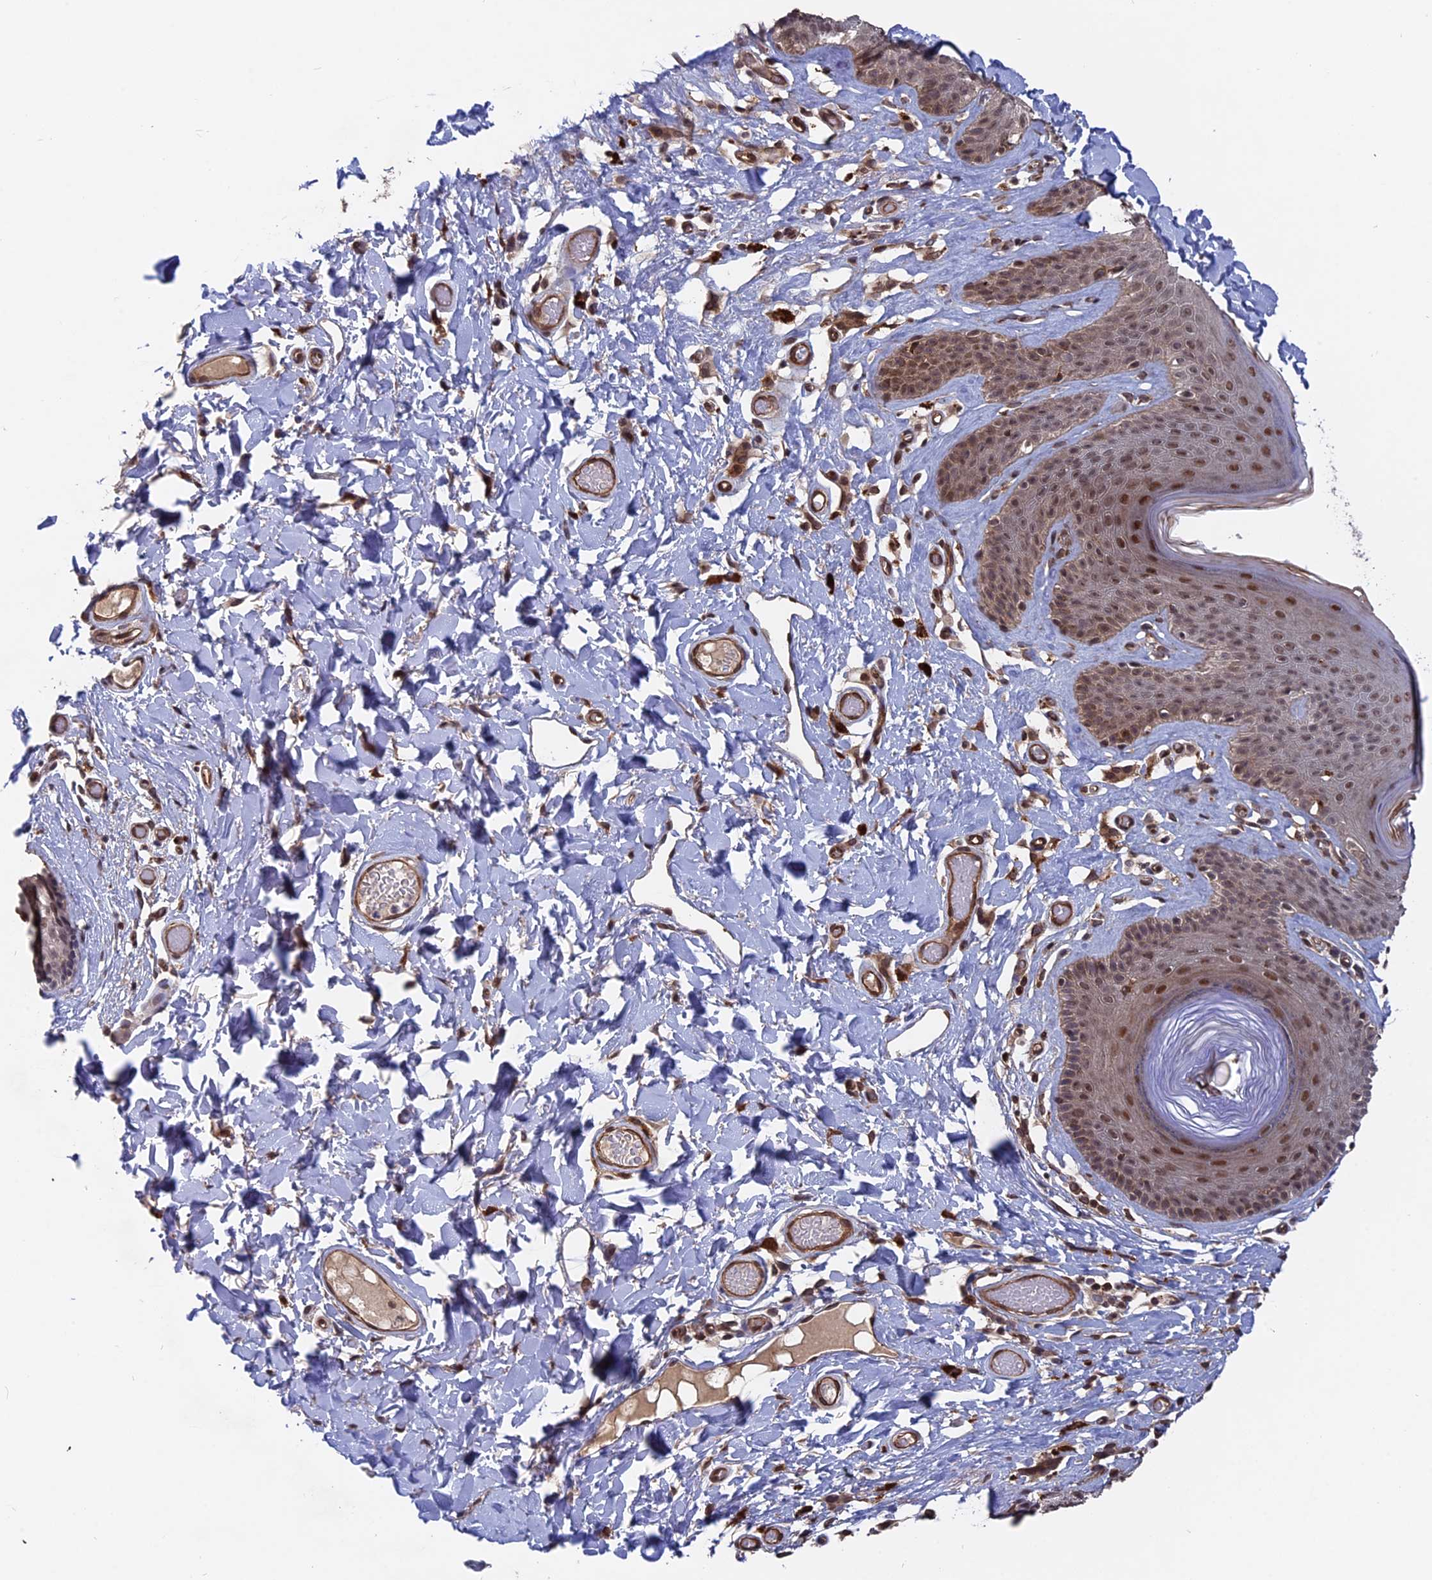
{"staining": {"intensity": "moderate", "quantity": "25%-75%", "location": "cytoplasmic/membranous,nuclear"}, "tissue": "skin", "cell_type": "Epidermal cells", "image_type": "normal", "snomed": [{"axis": "morphology", "description": "Normal tissue, NOS"}, {"axis": "topography", "description": "Vulva"}], "caption": "Brown immunohistochemical staining in benign human skin reveals moderate cytoplasmic/membranous,nuclear positivity in about 25%-75% of epidermal cells.", "gene": "NOSIP", "patient": {"sex": "female", "age": 73}}